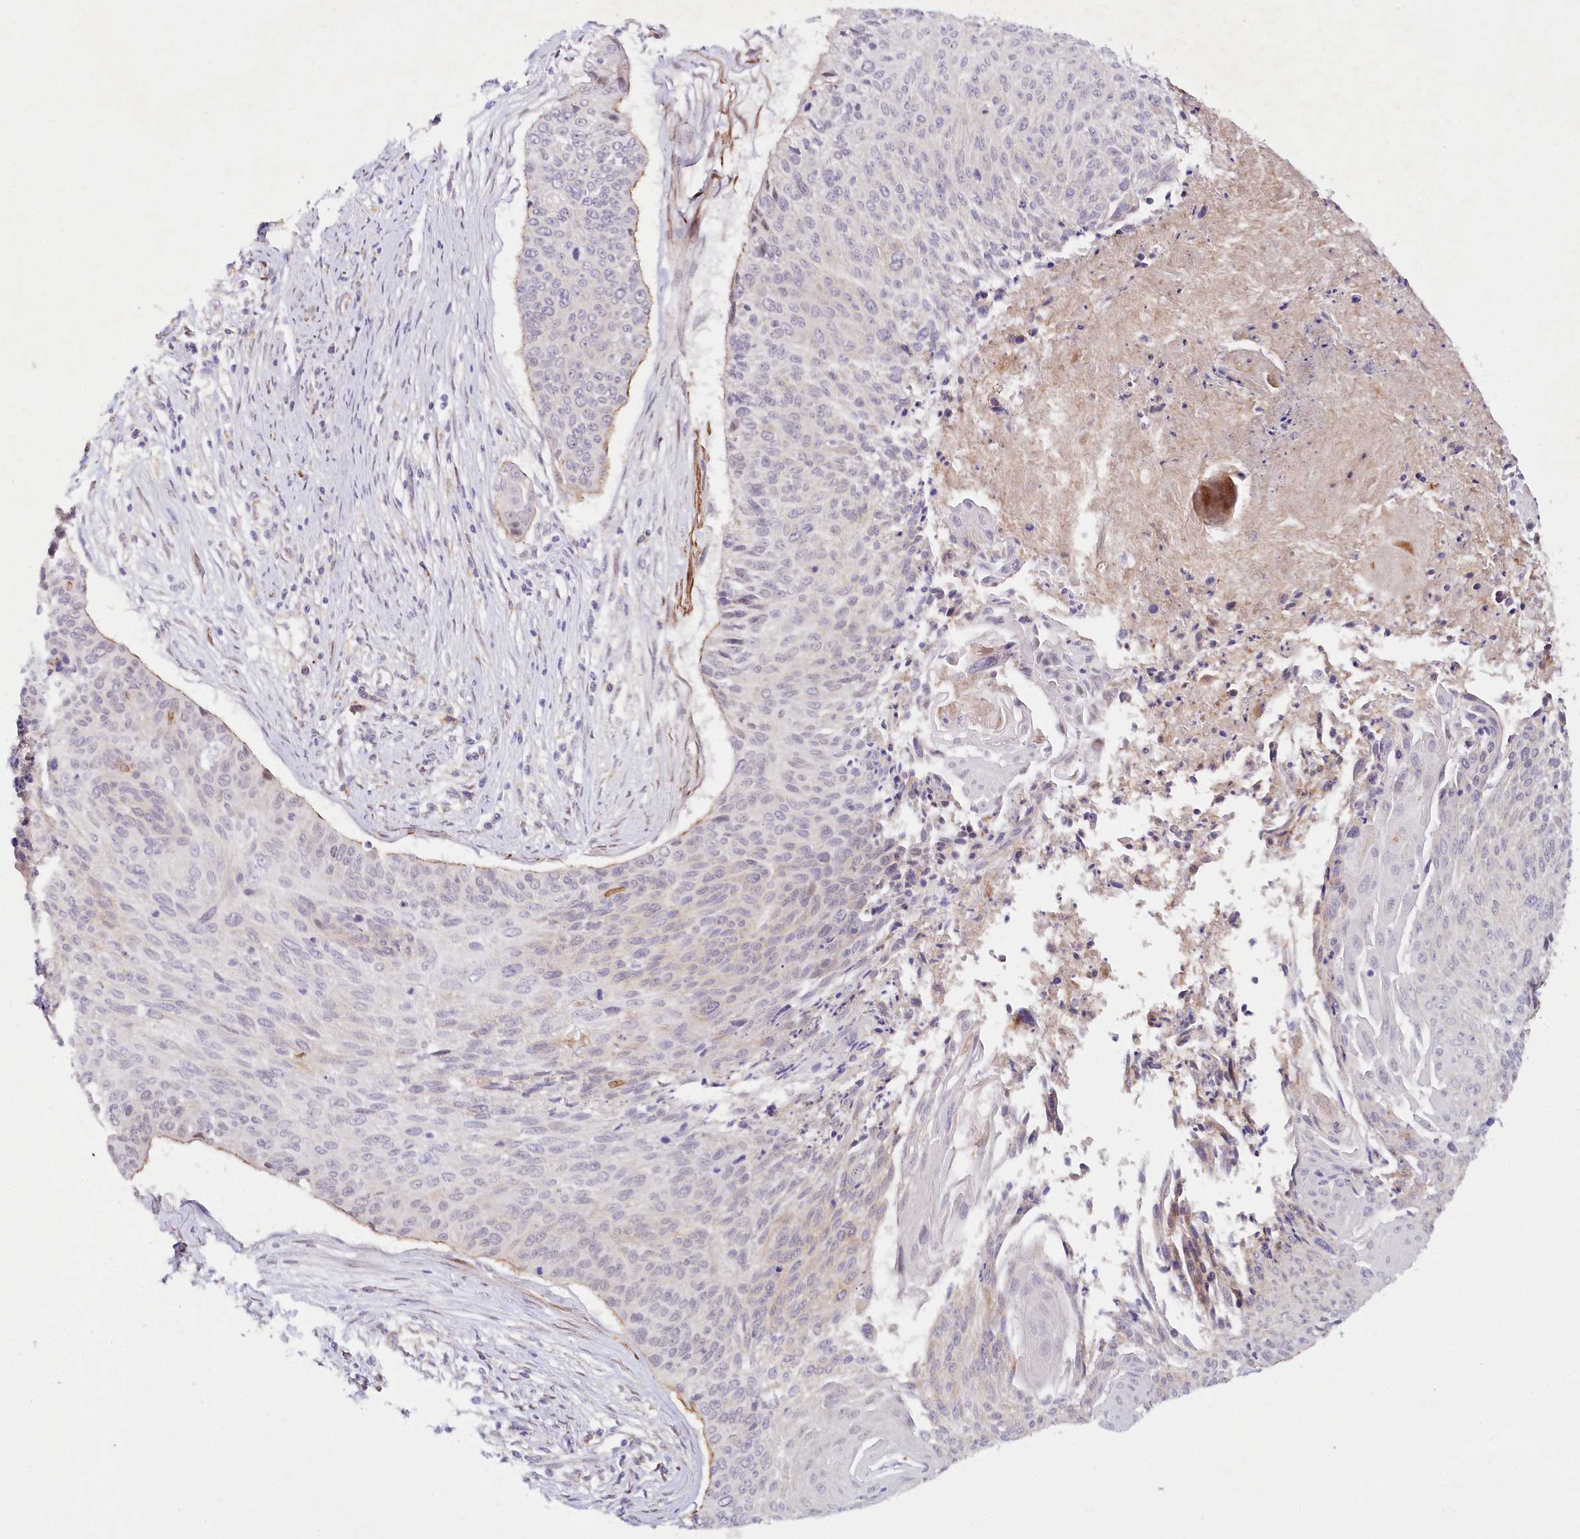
{"staining": {"intensity": "weak", "quantity": "<25%", "location": "cytoplasmic/membranous"}, "tissue": "cervical cancer", "cell_type": "Tumor cells", "image_type": "cancer", "snomed": [{"axis": "morphology", "description": "Squamous cell carcinoma, NOS"}, {"axis": "topography", "description": "Cervix"}], "caption": "Protein analysis of squamous cell carcinoma (cervical) shows no significant positivity in tumor cells.", "gene": "ALDH3B1", "patient": {"sex": "female", "age": 55}}